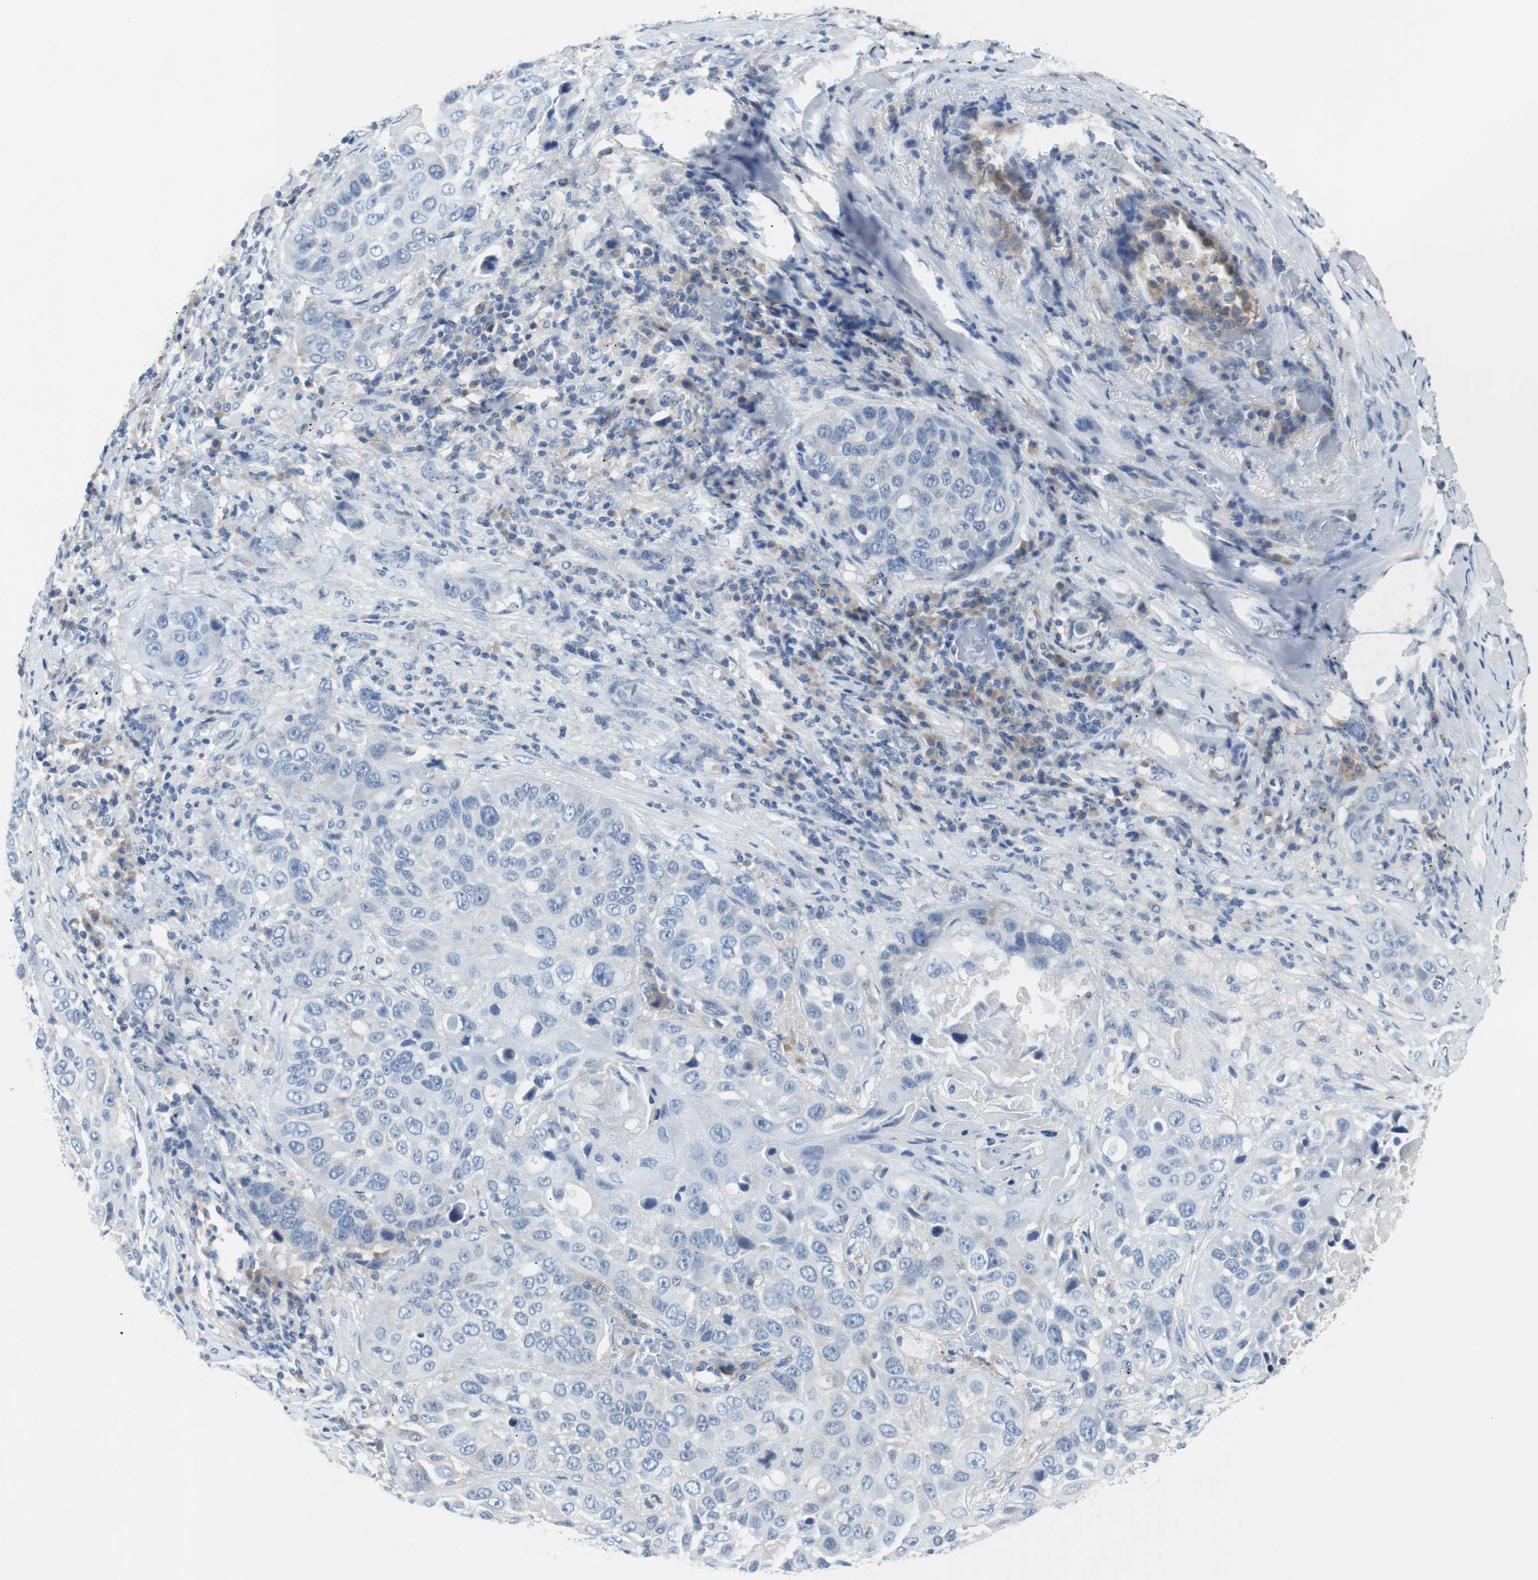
{"staining": {"intensity": "negative", "quantity": "none", "location": "none"}, "tissue": "lung cancer", "cell_type": "Tumor cells", "image_type": "cancer", "snomed": [{"axis": "morphology", "description": "Squamous cell carcinoma, NOS"}, {"axis": "topography", "description": "Lung"}], "caption": "Immunohistochemical staining of lung cancer reveals no significant staining in tumor cells.", "gene": "EEF2K", "patient": {"sex": "male", "age": 57}}